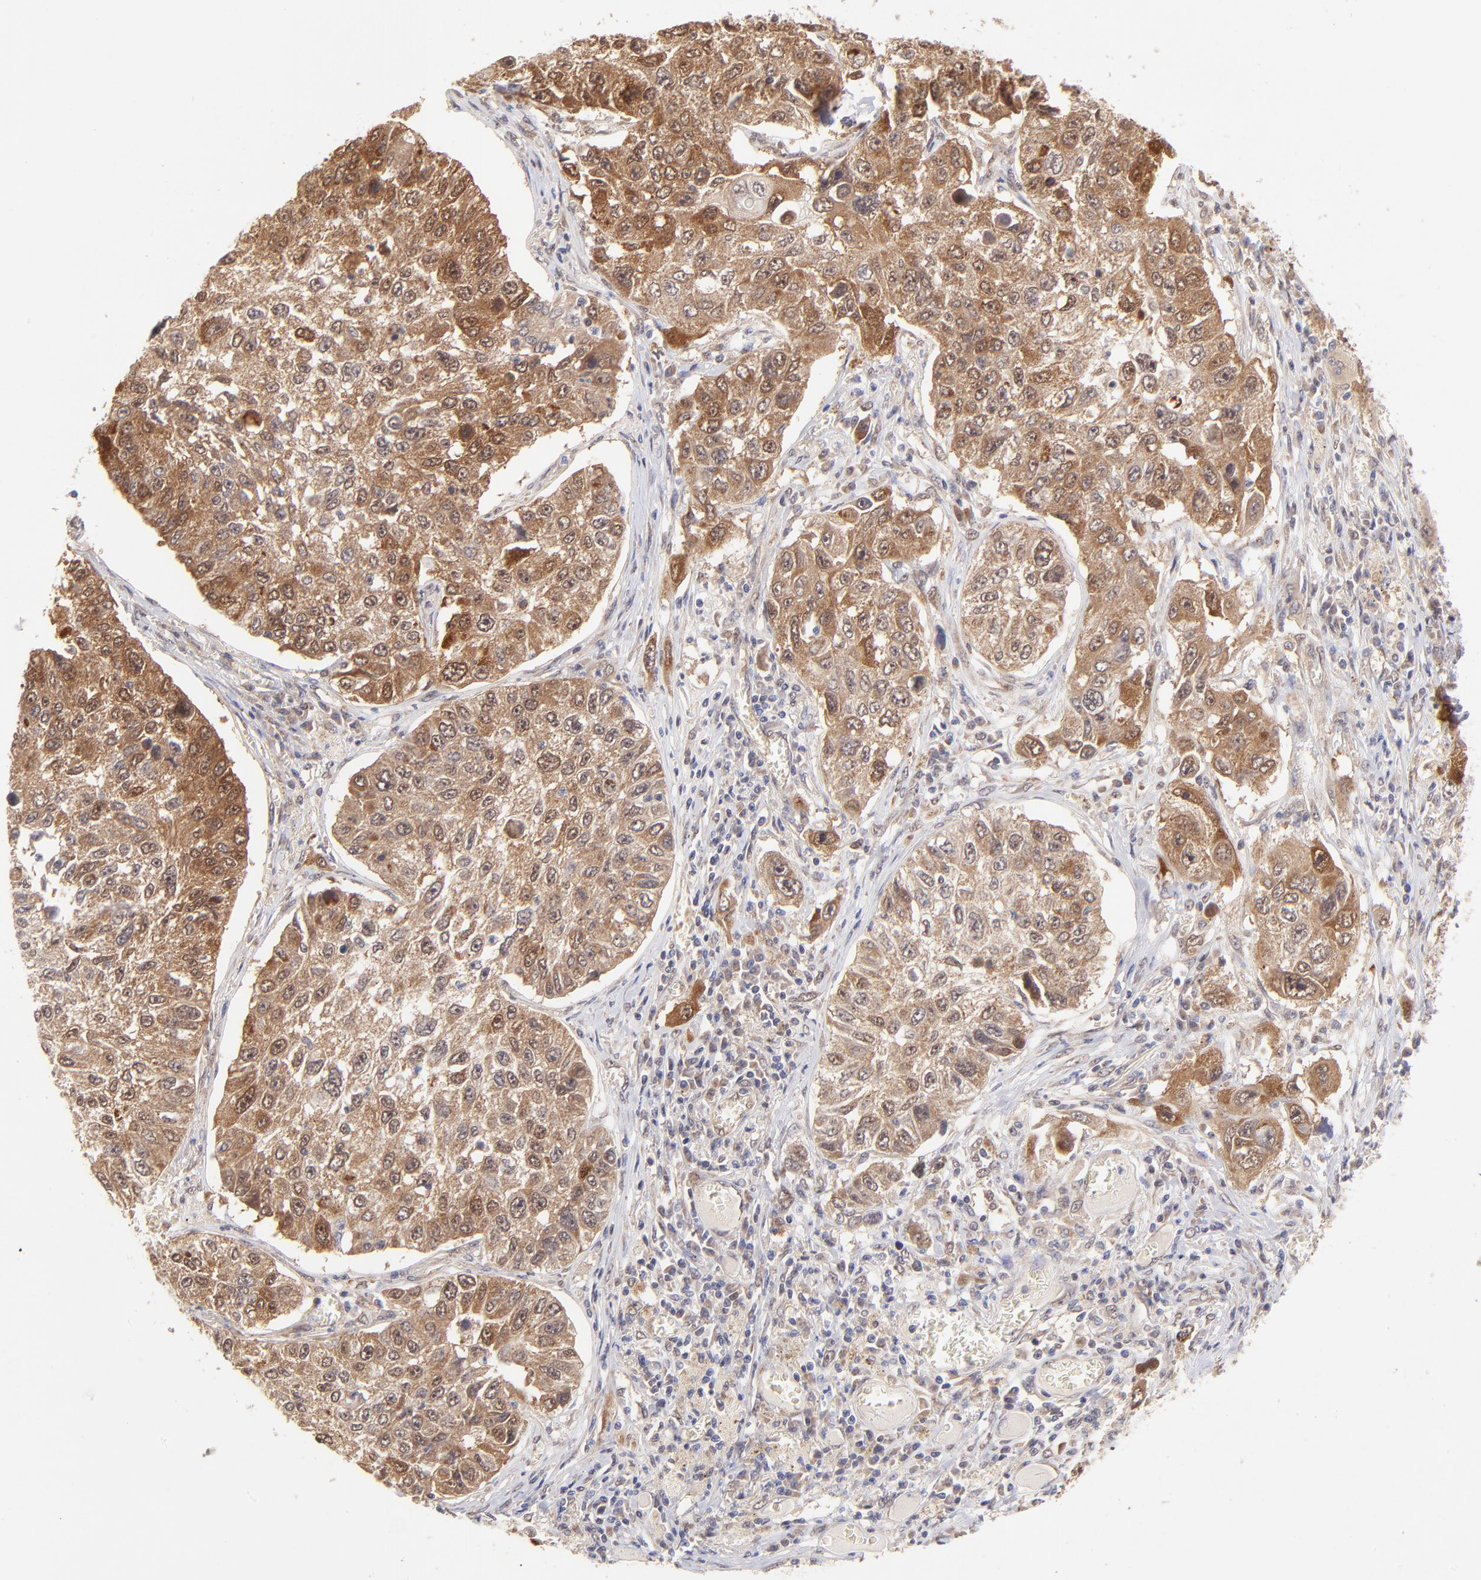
{"staining": {"intensity": "strong", "quantity": ">75%", "location": "cytoplasmic/membranous"}, "tissue": "lung cancer", "cell_type": "Tumor cells", "image_type": "cancer", "snomed": [{"axis": "morphology", "description": "Squamous cell carcinoma, NOS"}, {"axis": "topography", "description": "Lung"}], "caption": "A high amount of strong cytoplasmic/membranous expression is present in about >75% of tumor cells in squamous cell carcinoma (lung) tissue. The staining was performed using DAB (3,3'-diaminobenzidine) to visualize the protein expression in brown, while the nuclei were stained in blue with hematoxylin (Magnification: 20x).", "gene": "UBE2H", "patient": {"sex": "male", "age": 71}}